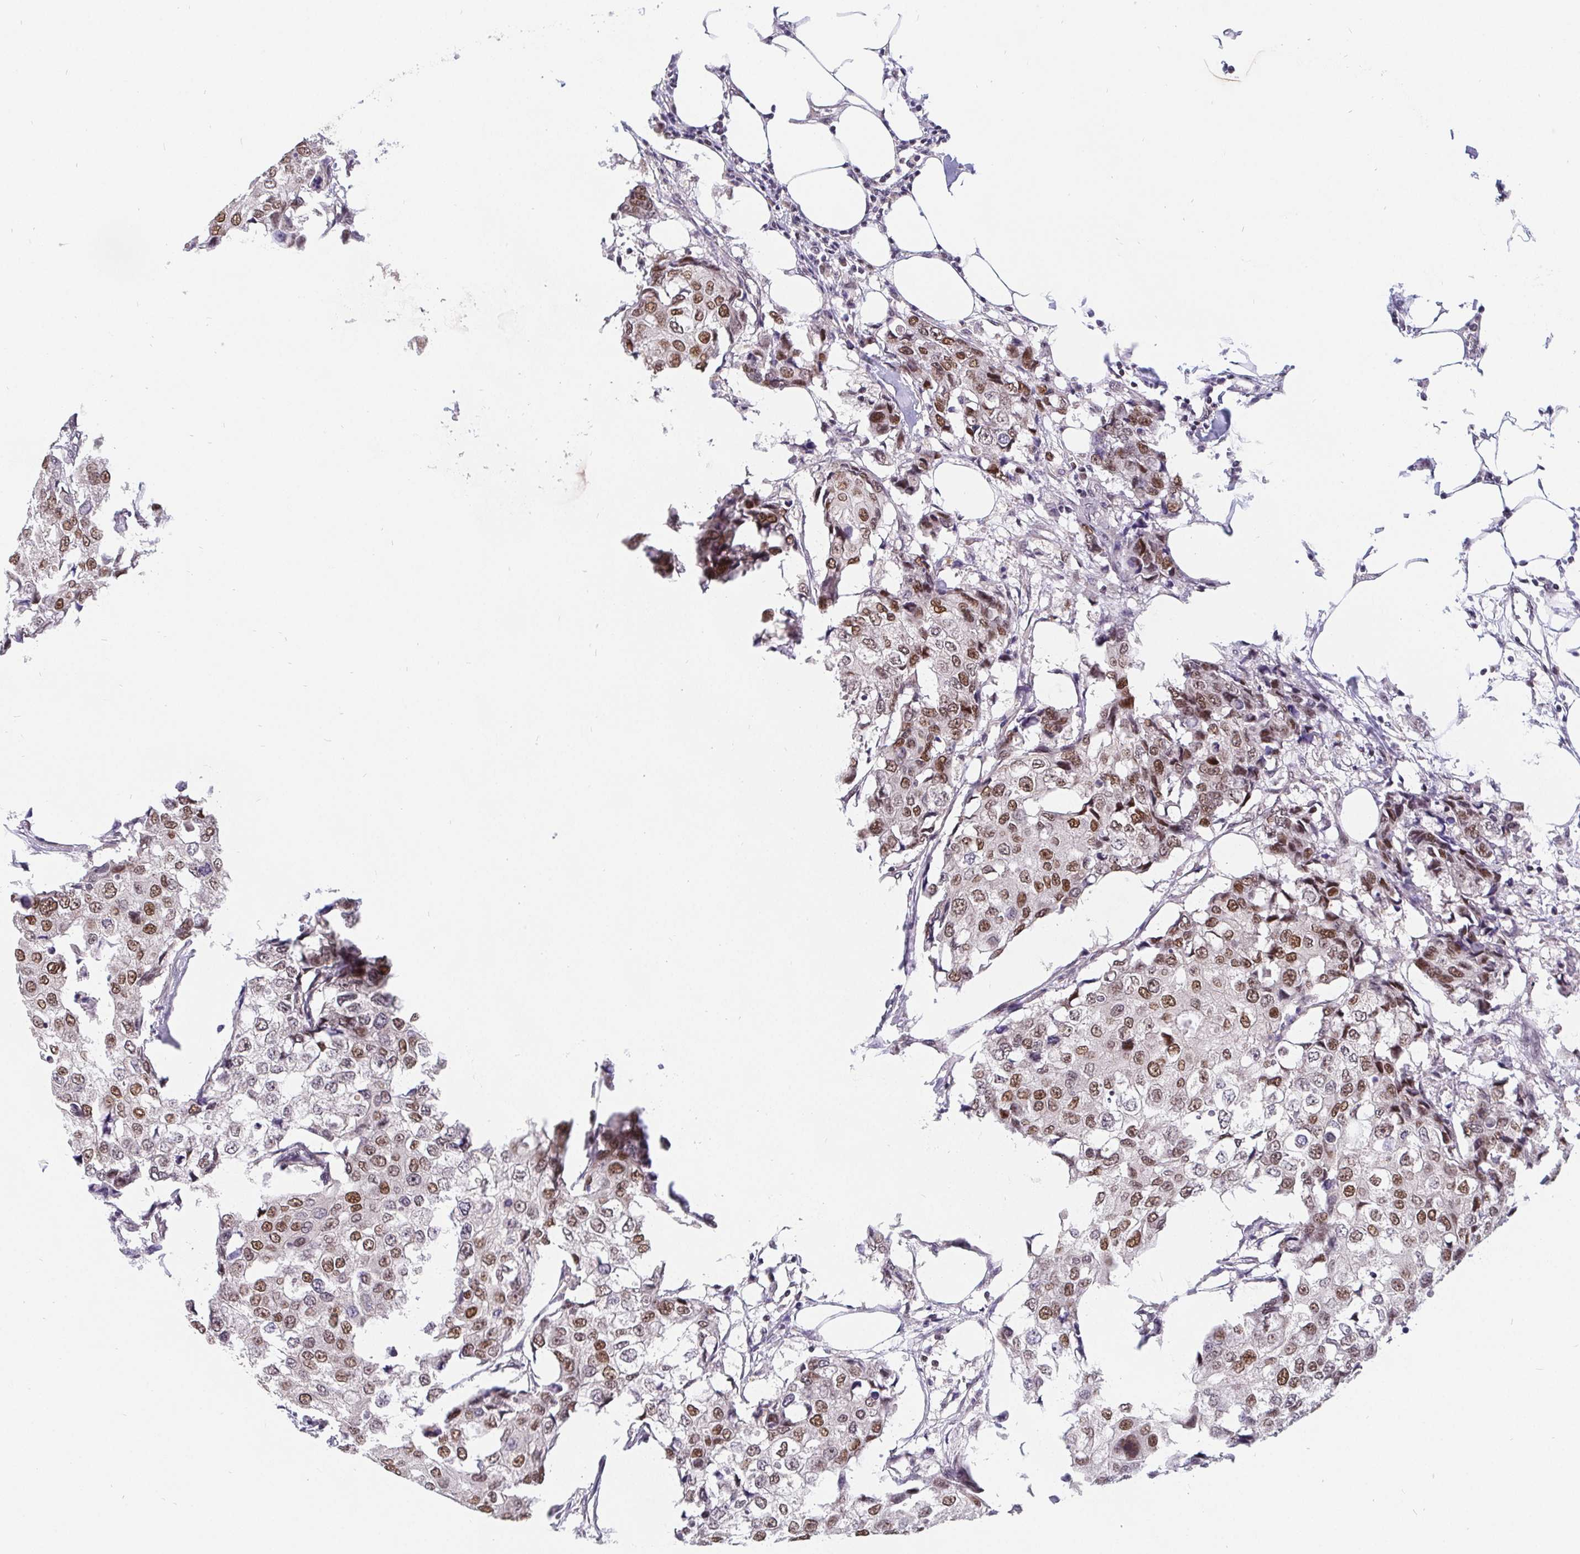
{"staining": {"intensity": "moderate", "quantity": "25%-75%", "location": "nuclear"}, "tissue": "breast cancer", "cell_type": "Tumor cells", "image_type": "cancer", "snomed": [{"axis": "morphology", "description": "Duct carcinoma"}, {"axis": "topography", "description": "Breast"}], "caption": "Breast cancer stained with IHC displays moderate nuclear expression in about 25%-75% of tumor cells.", "gene": "POU2F1", "patient": {"sex": "female", "age": 27}}